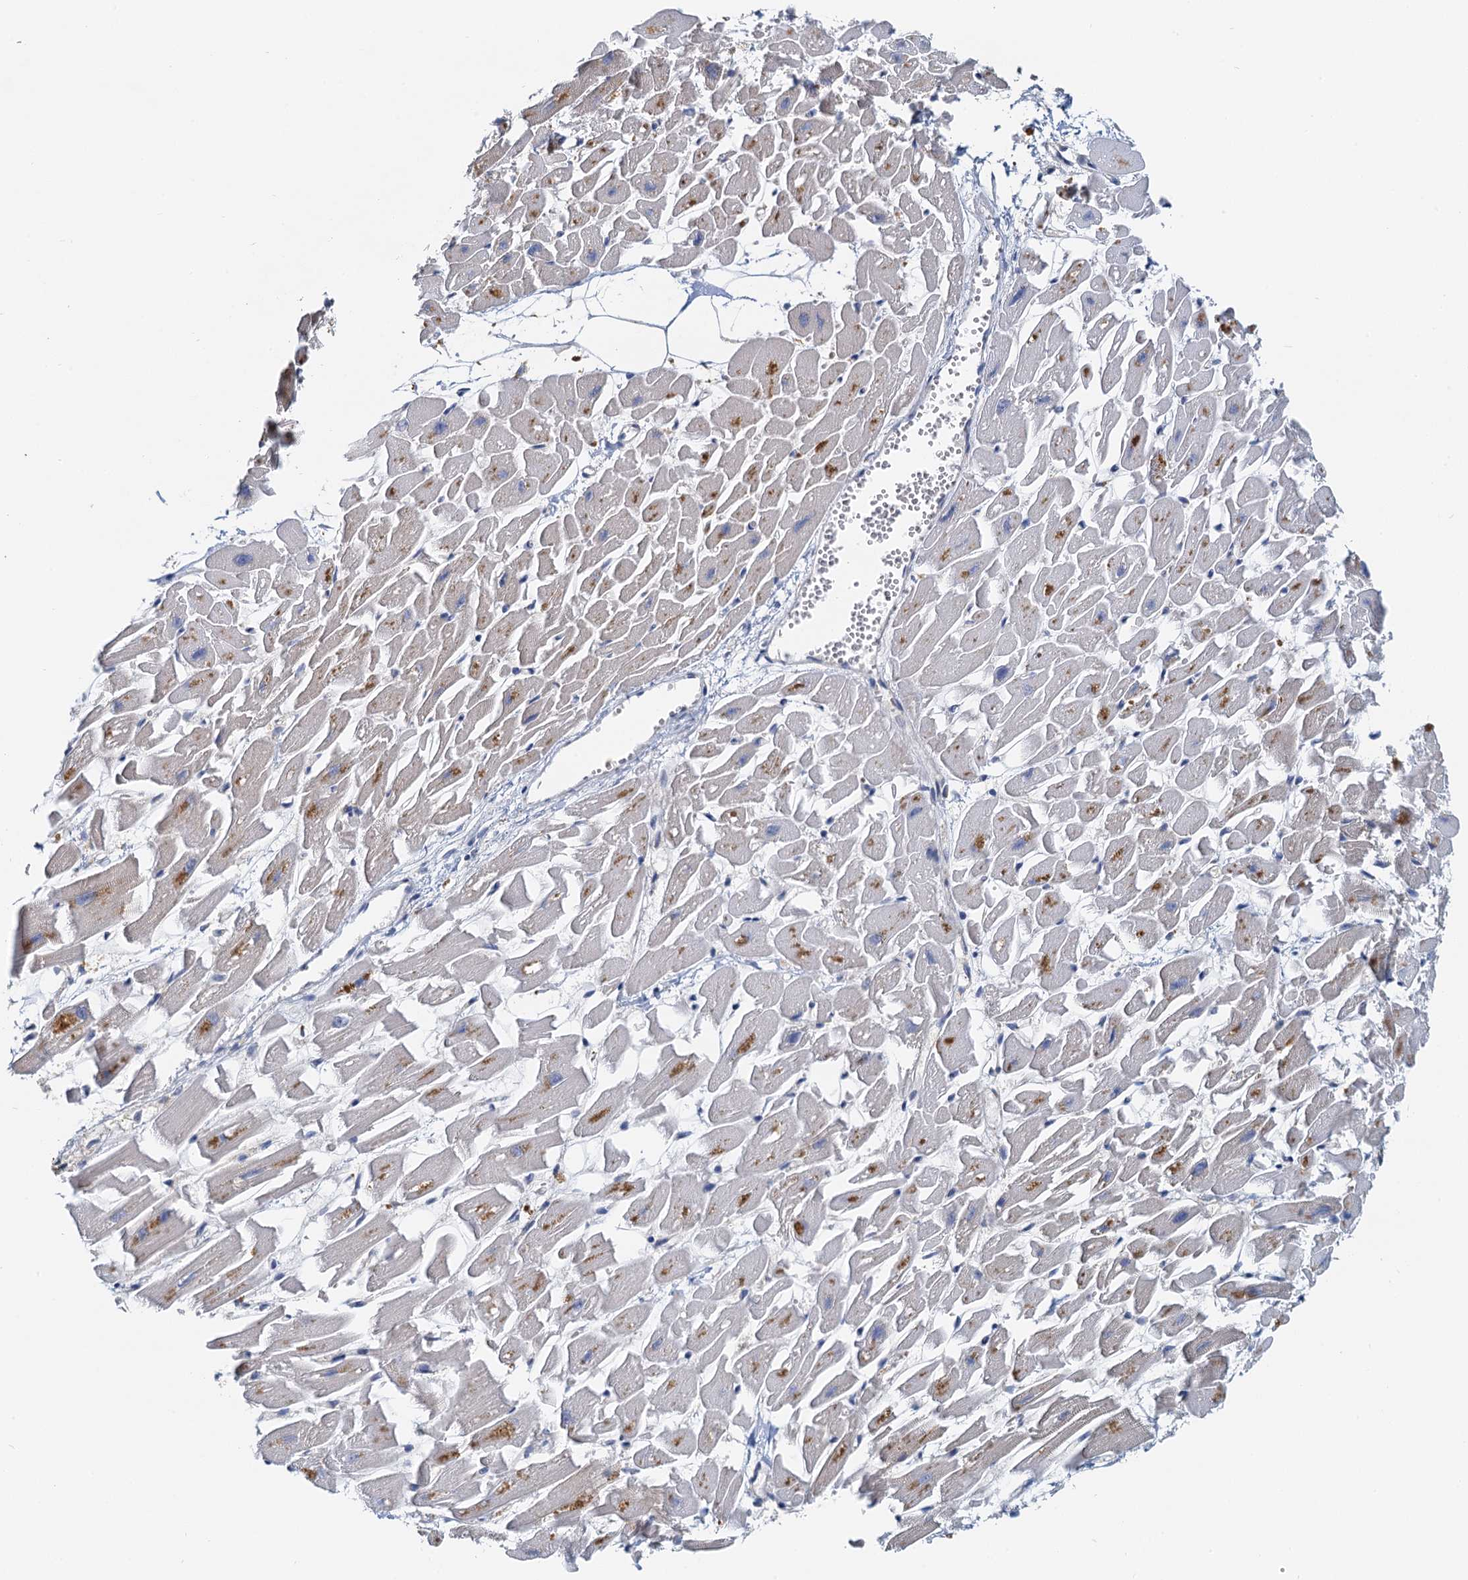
{"staining": {"intensity": "negative", "quantity": "none", "location": "none"}, "tissue": "heart muscle", "cell_type": "Cardiomyocytes", "image_type": "normal", "snomed": [{"axis": "morphology", "description": "Normal tissue, NOS"}, {"axis": "topography", "description": "Heart"}], "caption": "The IHC histopathology image has no significant staining in cardiomyocytes of heart muscle.", "gene": "NKAPD1", "patient": {"sex": "female", "age": 64}}